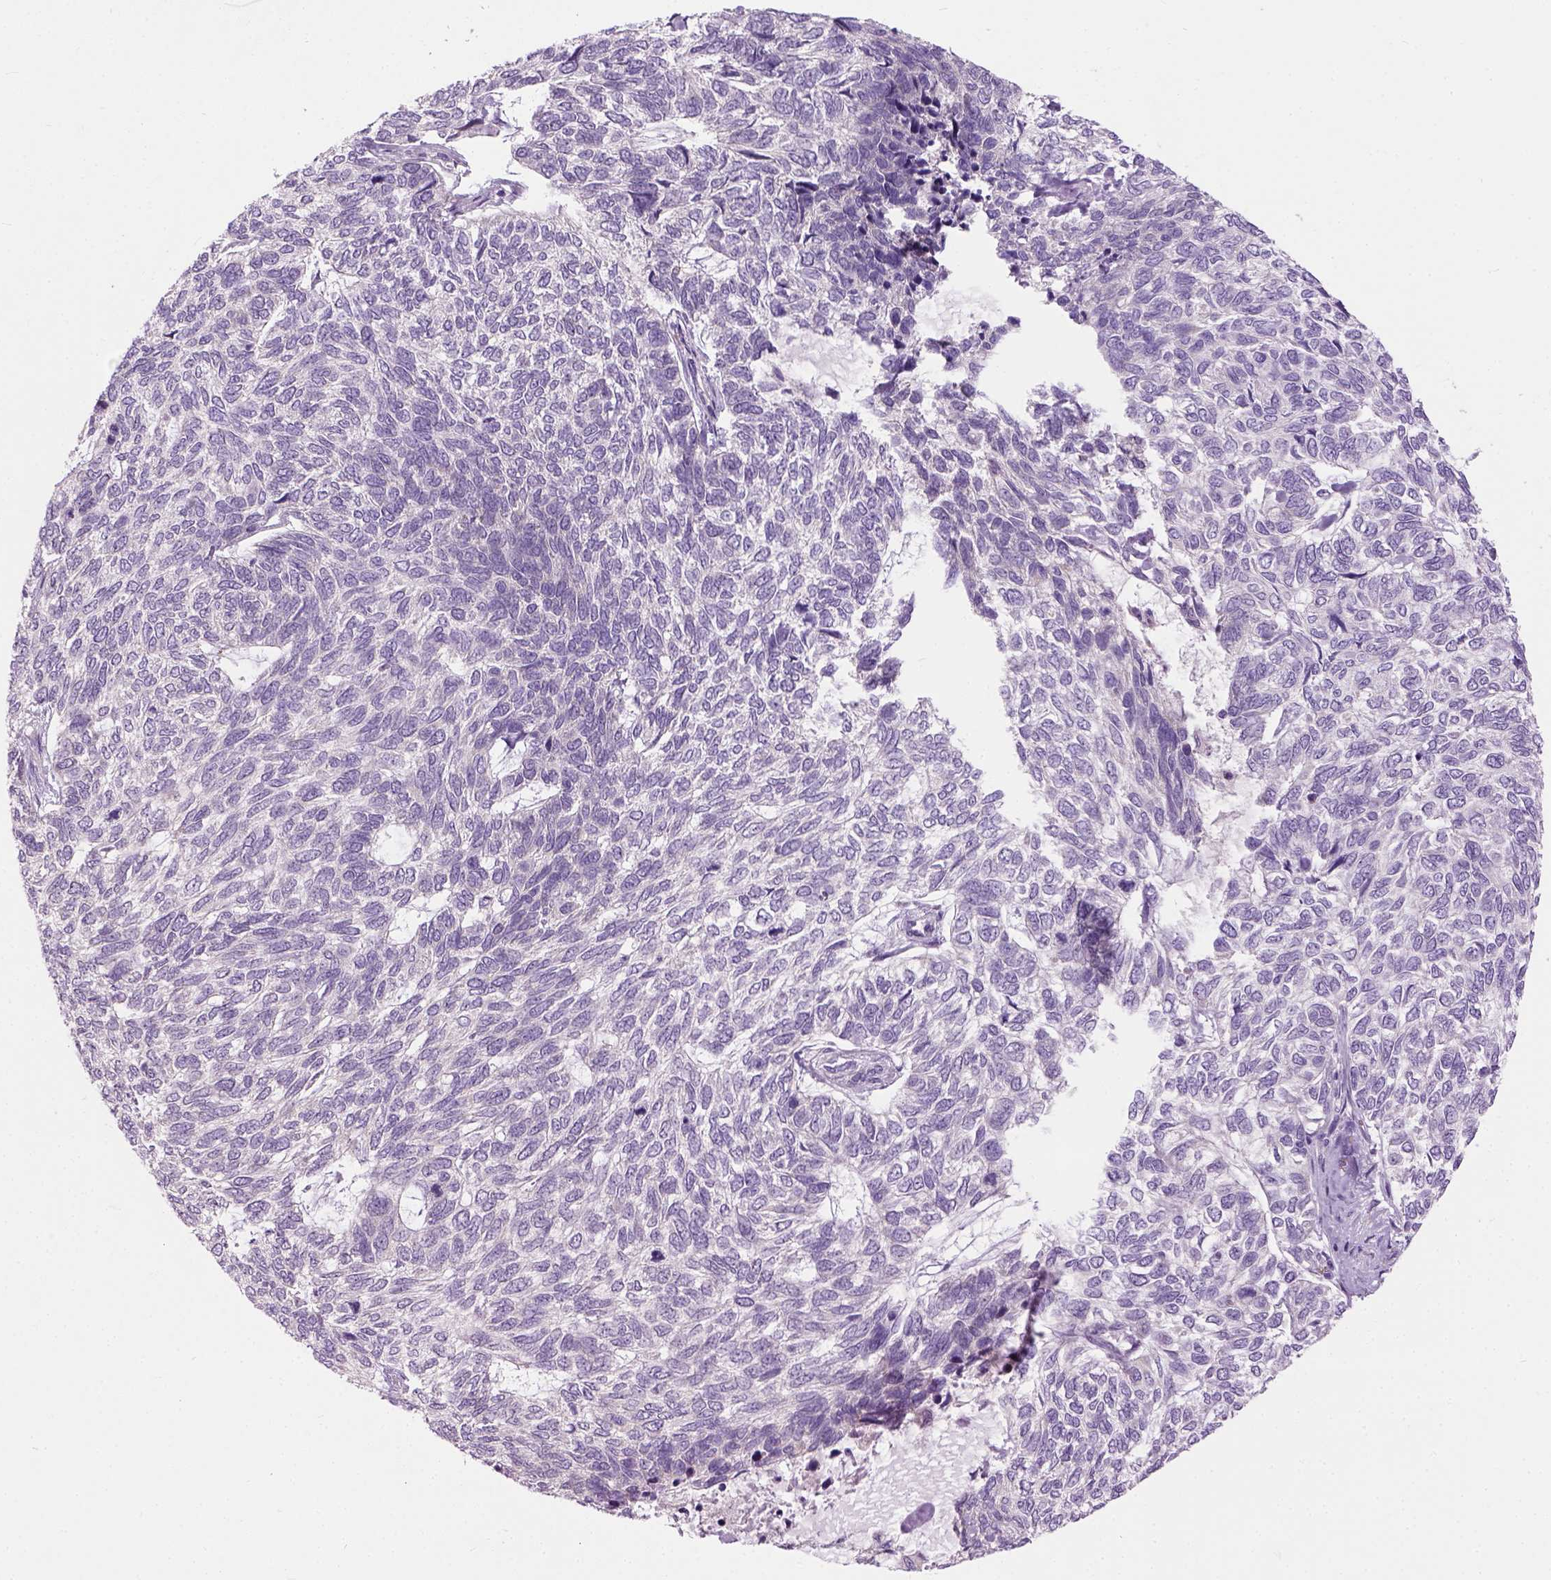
{"staining": {"intensity": "negative", "quantity": "none", "location": "none"}, "tissue": "skin cancer", "cell_type": "Tumor cells", "image_type": "cancer", "snomed": [{"axis": "morphology", "description": "Basal cell carcinoma"}, {"axis": "topography", "description": "Skin"}], "caption": "Histopathology image shows no significant protein expression in tumor cells of skin cancer. (Stains: DAB IHC with hematoxylin counter stain, Microscopy: brightfield microscopy at high magnification).", "gene": "TRIM72", "patient": {"sex": "female", "age": 65}}